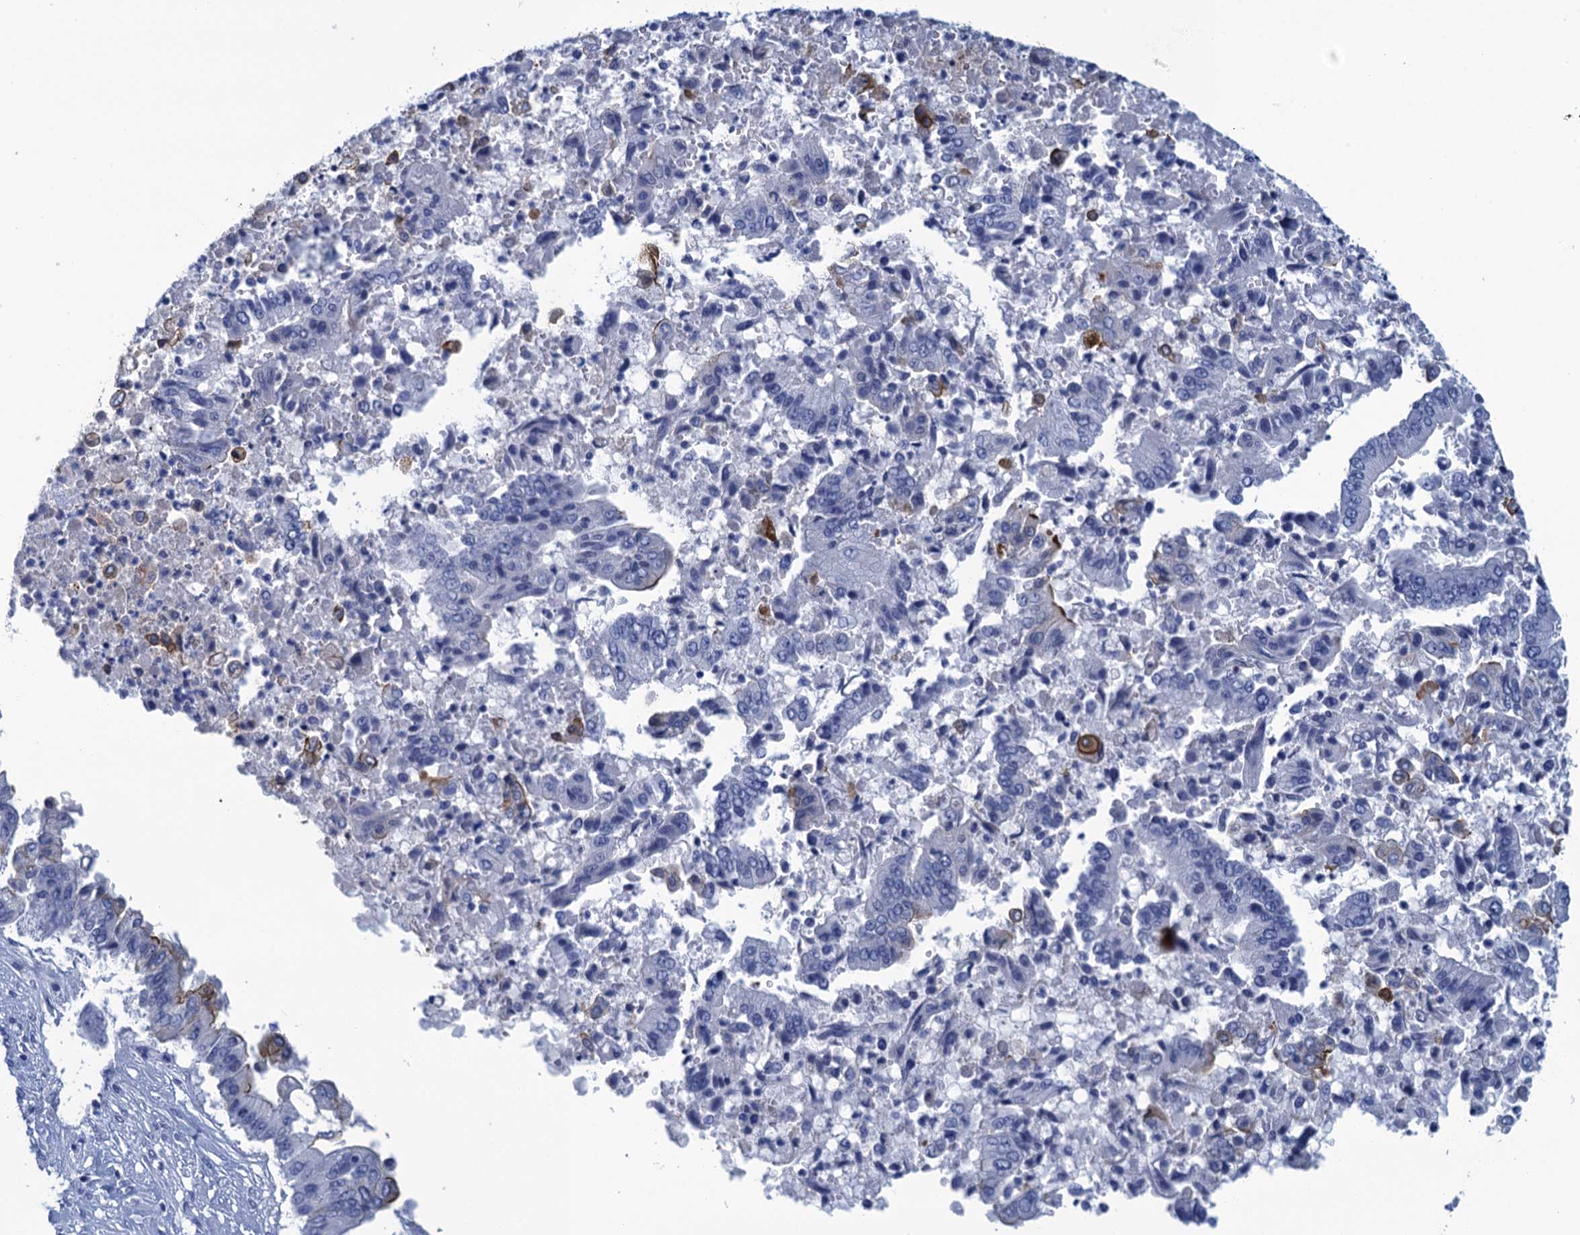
{"staining": {"intensity": "moderate", "quantity": "<25%", "location": "cytoplasmic/membranous"}, "tissue": "pancreatic cancer", "cell_type": "Tumor cells", "image_type": "cancer", "snomed": [{"axis": "morphology", "description": "Adenocarcinoma, NOS"}, {"axis": "topography", "description": "Pancreas"}], "caption": "High-magnification brightfield microscopy of pancreatic cancer (adenocarcinoma) stained with DAB (brown) and counterstained with hematoxylin (blue). tumor cells exhibit moderate cytoplasmic/membranous expression is seen in about<25% of cells.", "gene": "SCEL", "patient": {"sex": "female", "age": 77}}